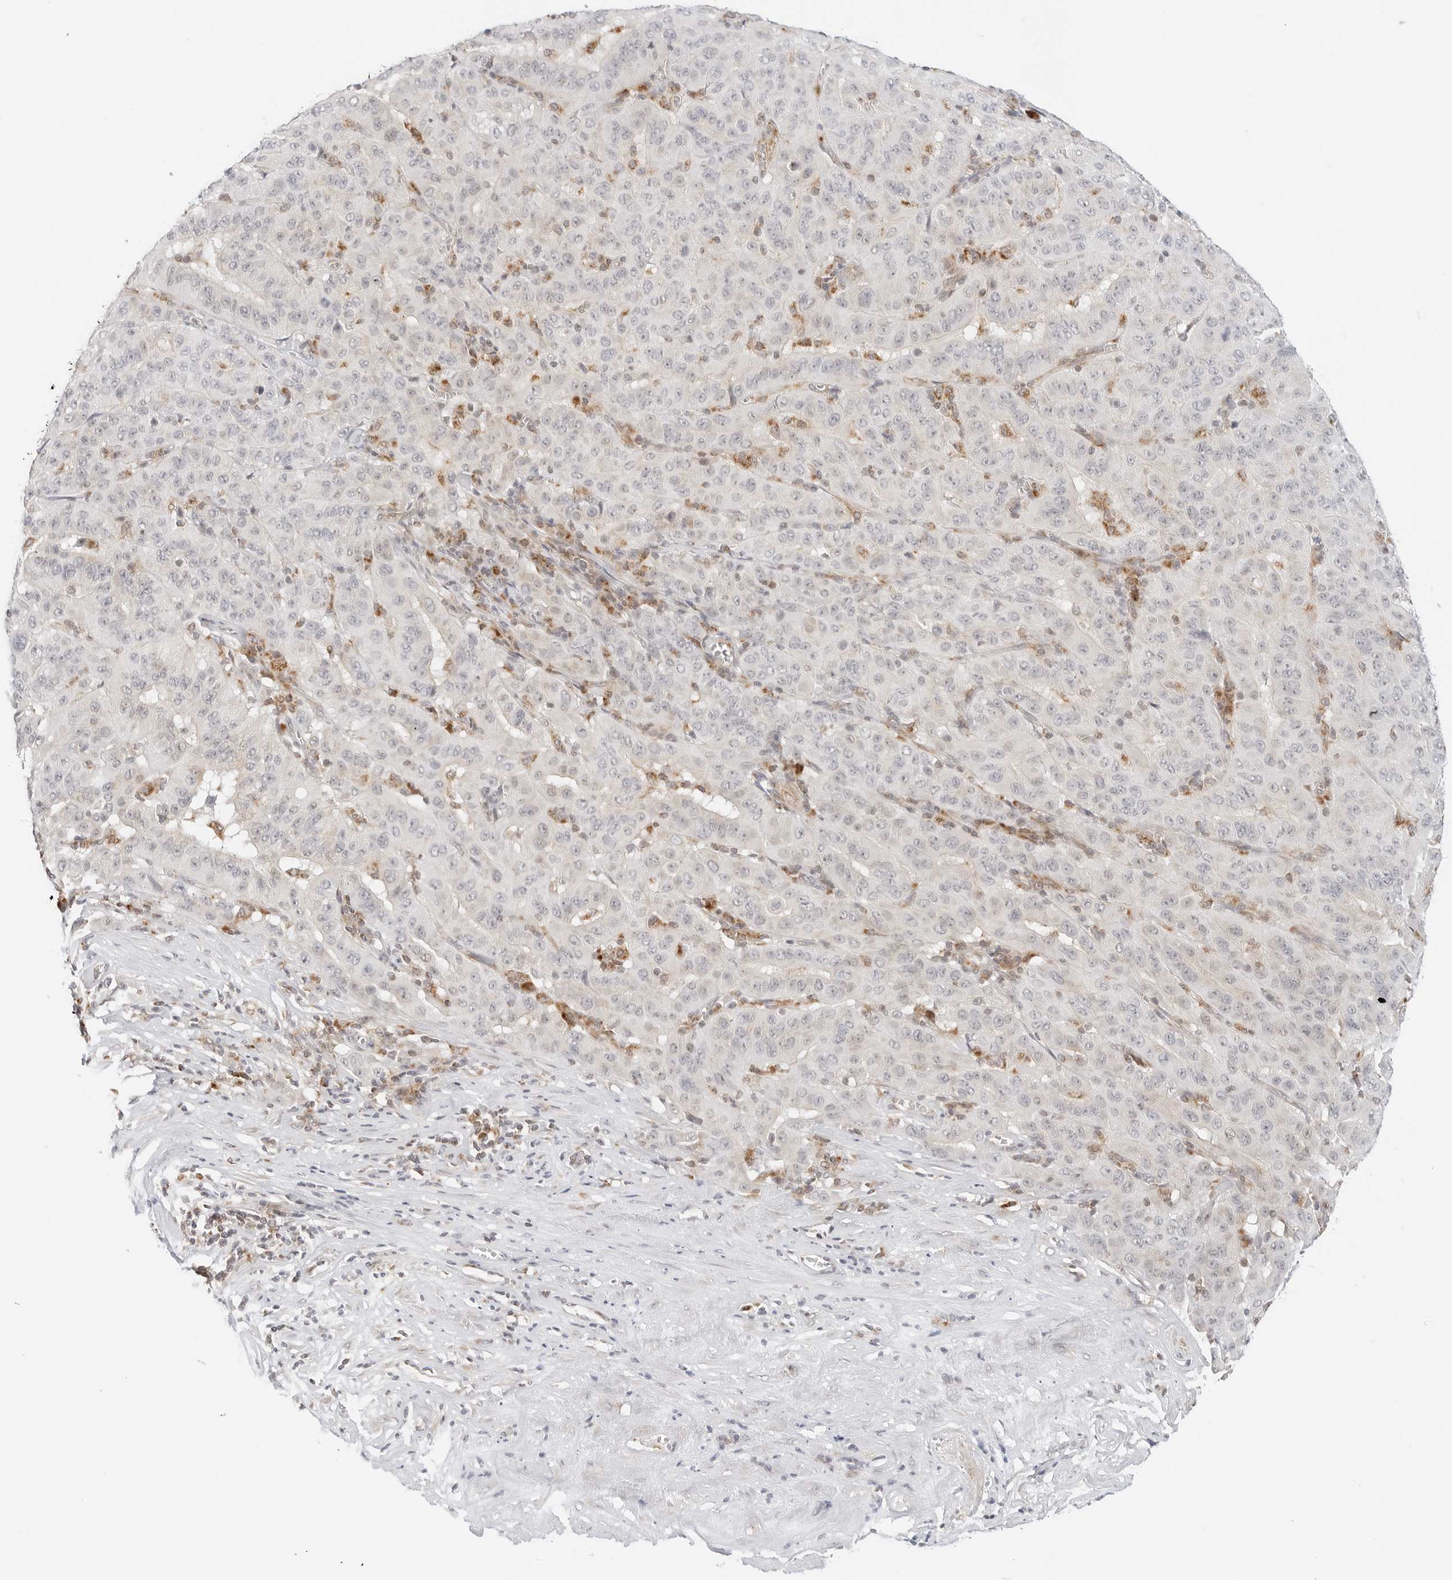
{"staining": {"intensity": "negative", "quantity": "none", "location": "none"}, "tissue": "pancreatic cancer", "cell_type": "Tumor cells", "image_type": "cancer", "snomed": [{"axis": "morphology", "description": "Adenocarcinoma, NOS"}, {"axis": "topography", "description": "Pancreas"}], "caption": "This photomicrograph is of pancreatic cancer stained with IHC to label a protein in brown with the nuclei are counter-stained blue. There is no positivity in tumor cells.", "gene": "DYRK4", "patient": {"sex": "male", "age": 63}}